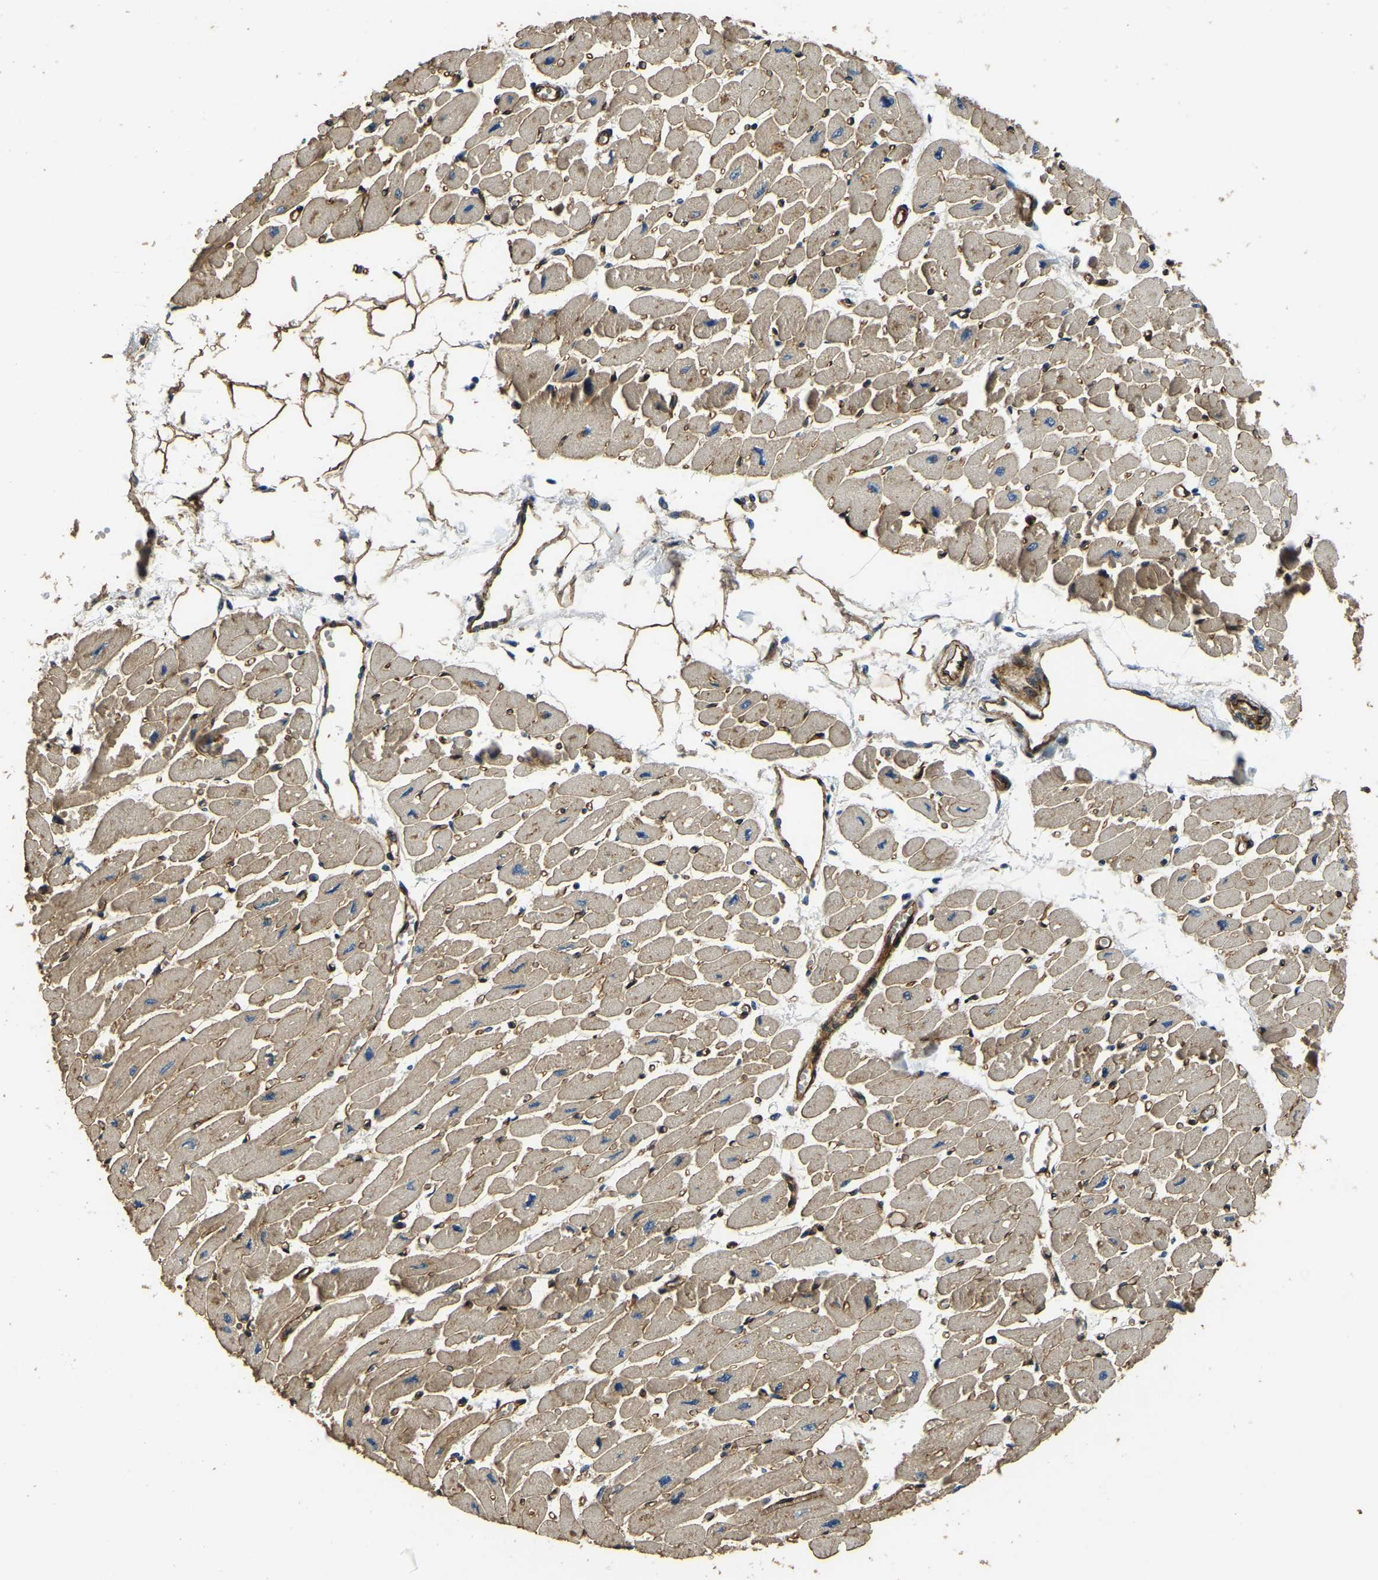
{"staining": {"intensity": "moderate", "quantity": "25%-75%", "location": "cytoplasmic/membranous"}, "tissue": "heart muscle", "cell_type": "Cardiomyocytes", "image_type": "normal", "snomed": [{"axis": "morphology", "description": "Normal tissue, NOS"}, {"axis": "topography", "description": "Heart"}], "caption": "Approximately 25%-75% of cardiomyocytes in benign human heart muscle demonstrate moderate cytoplasmic/membranous protein expression as visualized by brown immunohistochemical staining.", "gene": "RNF39", "patient": {"sex": "female", "age": 54}}